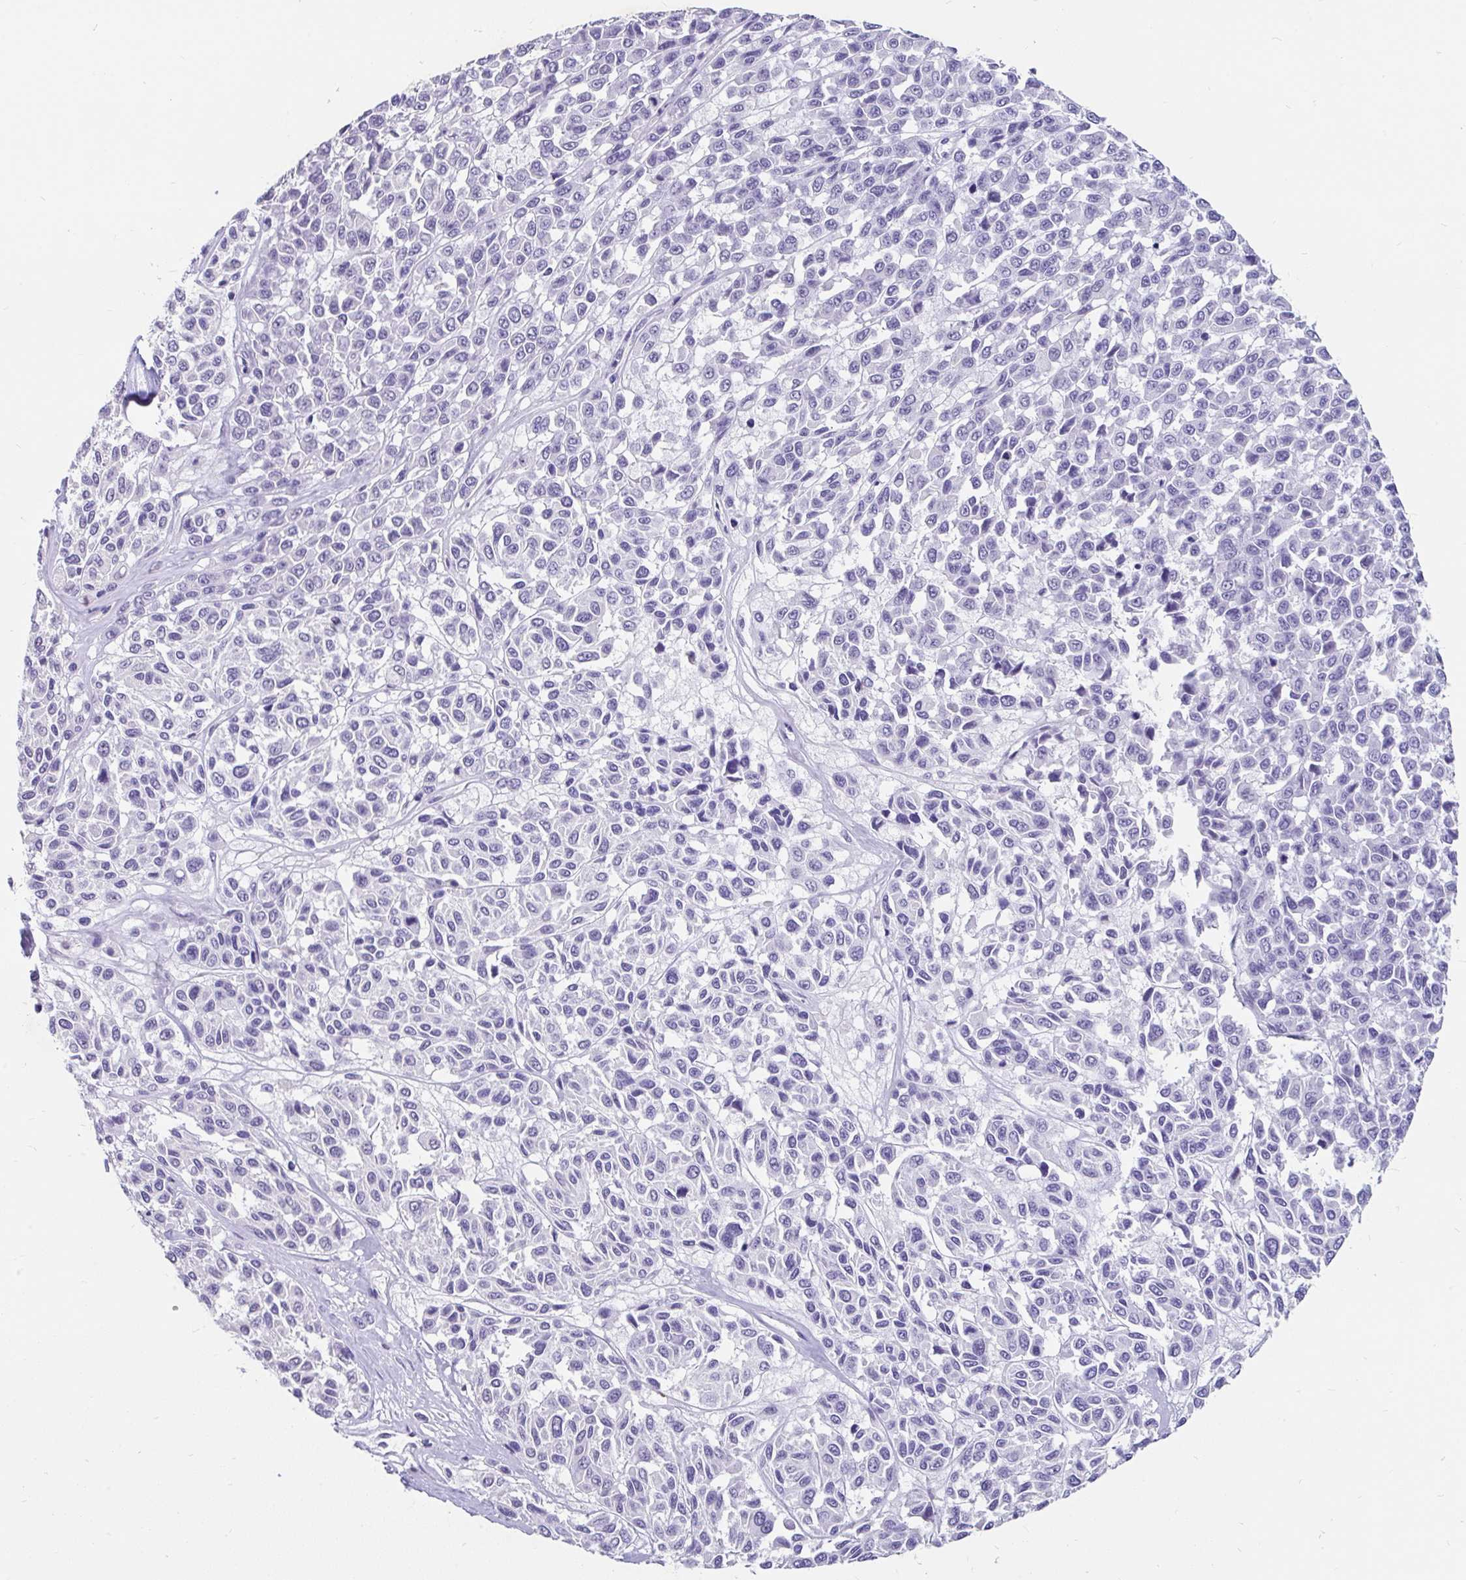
{"staining": {"intensity": "negative", "quantity": "none", "location": "none"}, "tissue": "melanoma", "cell_type": "Tumor cells", "image_type": "cancer", "snomed": [{"axis": "morphology", "description": "Malignant melanoma, NOS"}, {"axis": "topography", "description": "Skin"}], "caption": "Immunohistochemistry histopathology image of malignant melanoma stained for a protein (brown), which shows no staining in tumor cells.", "gene": "EML5", "patient": {"sex": "female", "age": 66}}